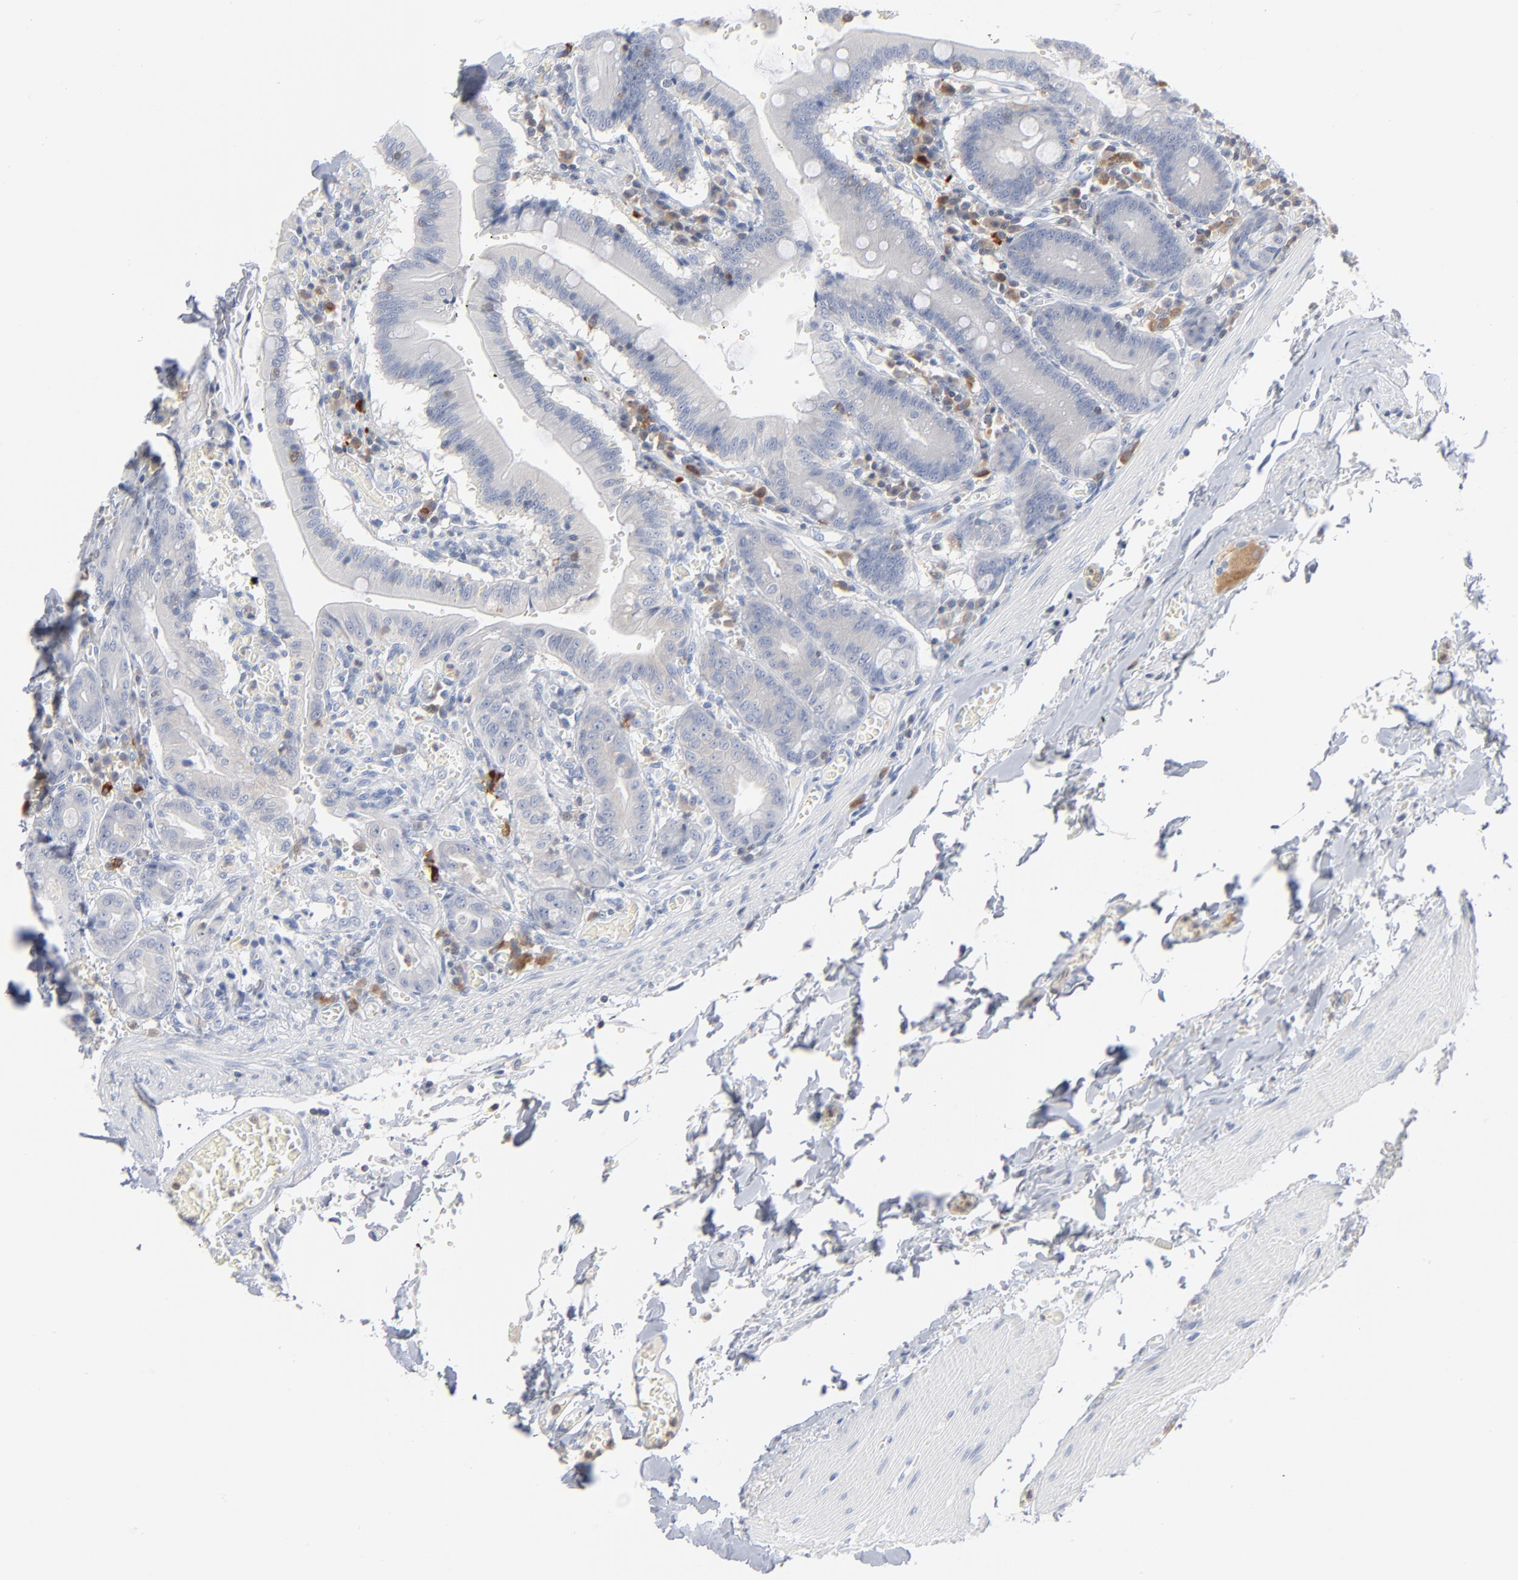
{"staining": {"intensity": "negative", "quantity": "none", "location": "none"}, "tissue": "small intestine", "cell_type": "Glandular cells", "image_type": "normal", "snomed": [{"axis": "morphology", "description": "Normal tissue, NOS"}, {"axis": "topography", "description": "Small intestine"}], "caption": "DAB (3,3'-diaminobenzidine) immunohistochemical staining of normal small intestine exhibits no significant positivity in glandular cells.", "gene": "PTK2B", "patient": {"sex": "male", "age": 71}}